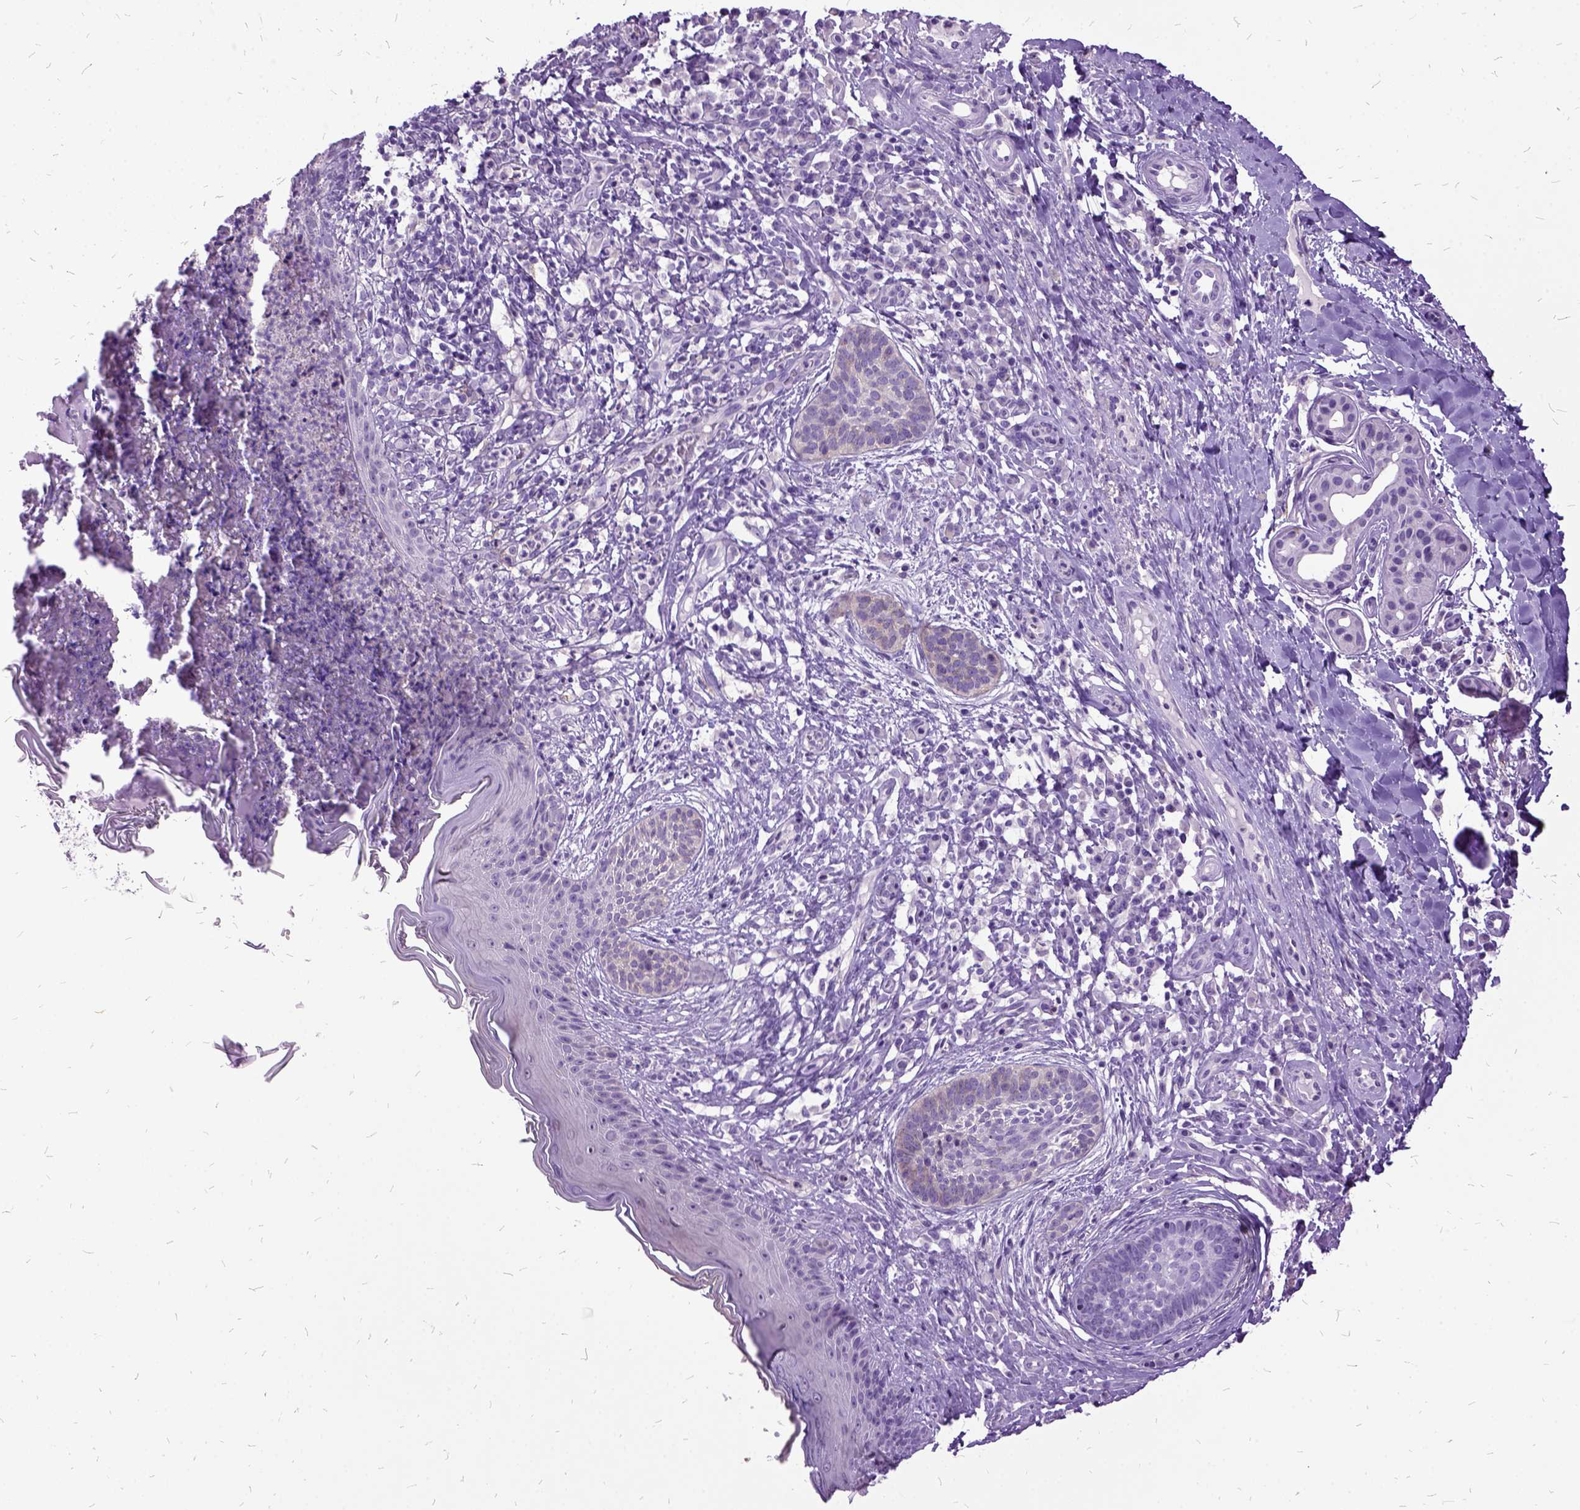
{"staining": {"intensity": "negative", "quantity": "none", "location": "none"}, "tissue": "skin cancer", "cell_type": "Tumor cells", "image_type": "cancer", "snomed": [{"axis": "morphology", "description": "Basal cell carcinoma"}, {"axis": "topography", "description": "Skin"}], "caption": "Human skin cancer stained for a protein using IHC demonstrates no staining in tumor cells.", "gene": "MME", "patient": {"sex": "male", "age": 89}}